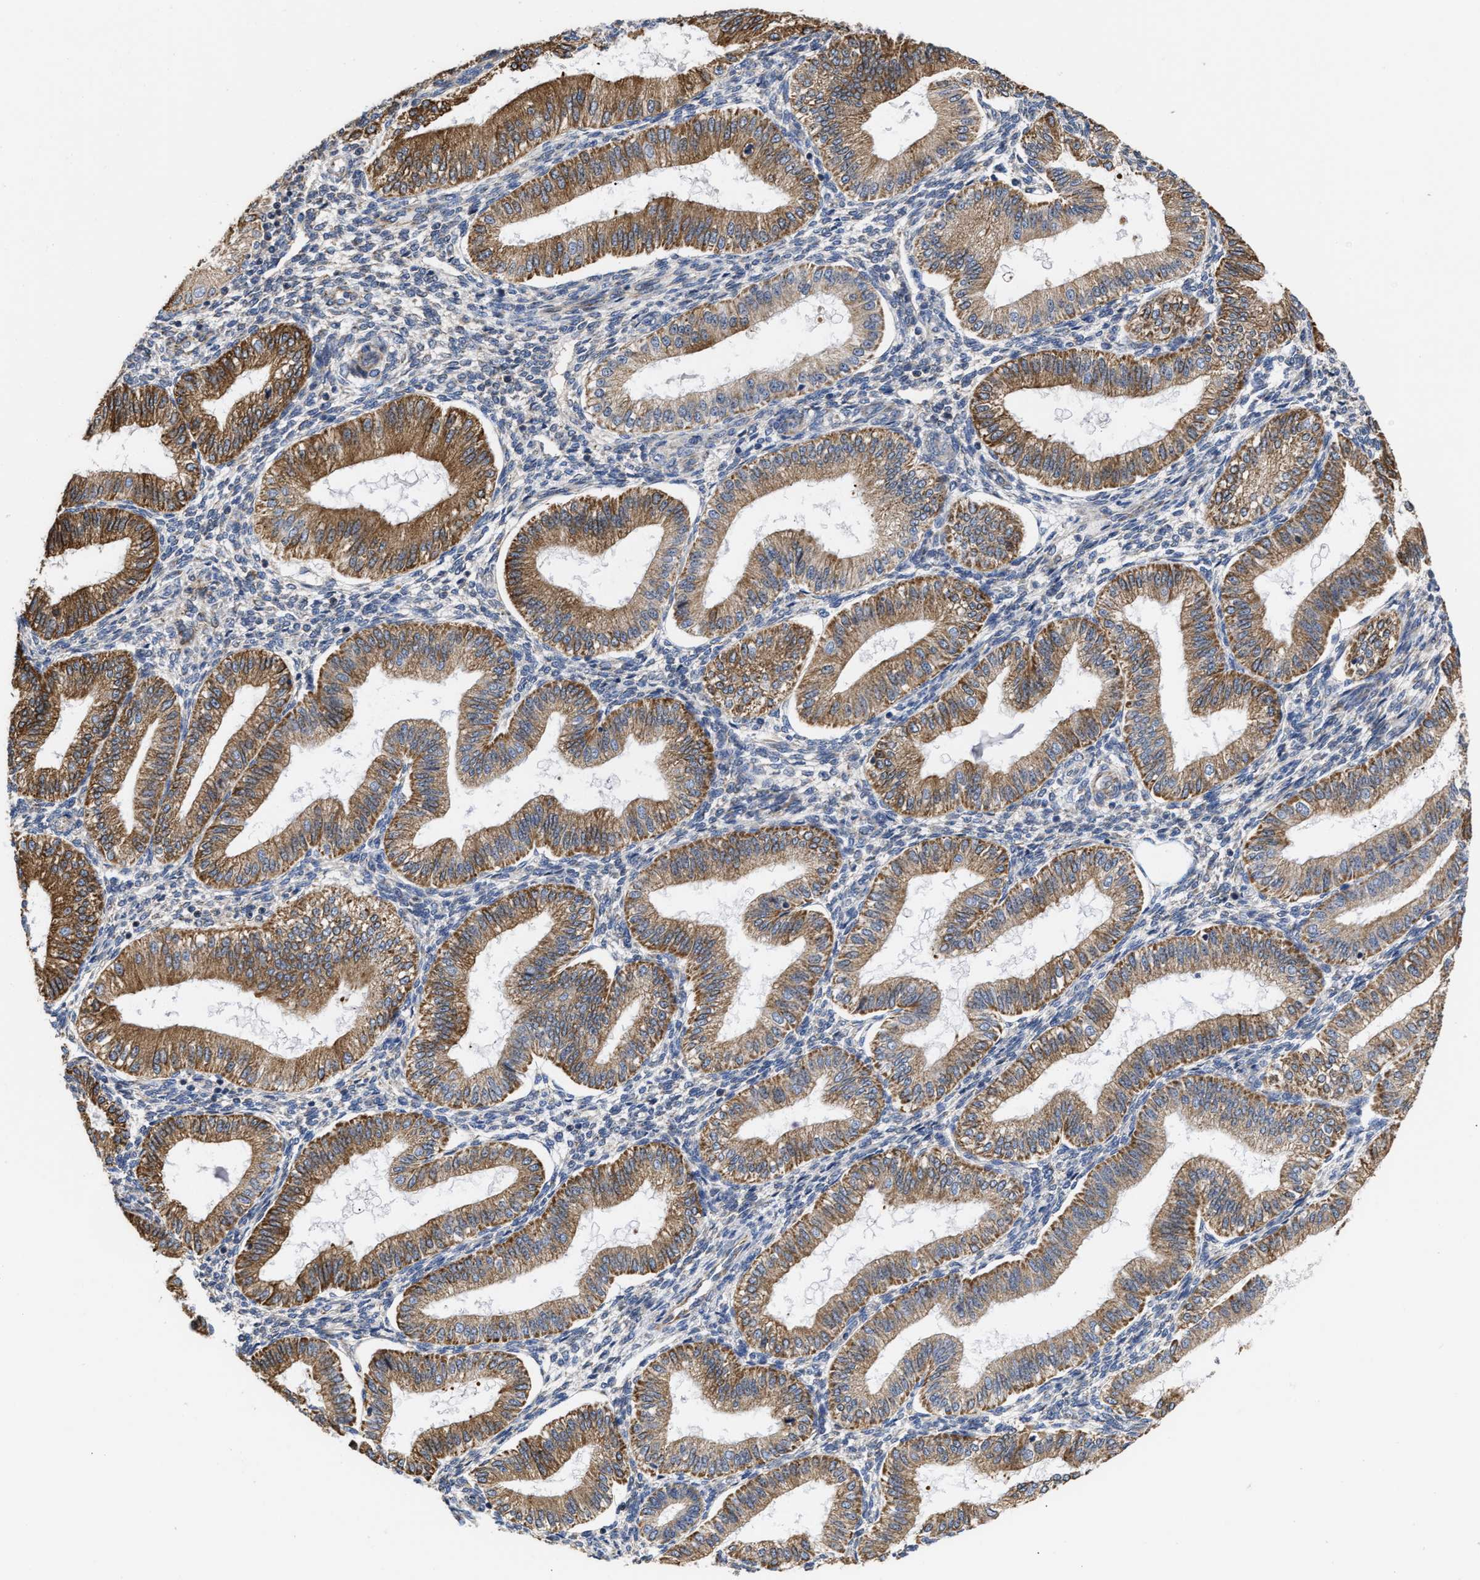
{"staining": {"intensity": "moderate", "quantity": "<25%", "location": "cytoplasmic/membranous"}, "tissue": "endometrium", "cell_type": "Cells in endometrial stroma", "image_type": "normal", "snomed": [{"axis": "morphology", "description": "Normal tissue, NOS"}, {"axis": "topography", "description": "Endometrium"}], "caption": "Immunohistochemistry (IHC) image of normal endometrium stained for a protein (brown), which shows low levels of moderate cytoplasmic/membranous expression in about <25% of cells in endometrial stroma.", "gene": "MALSU1", "patient": {"sex": "female", "age": 39}}